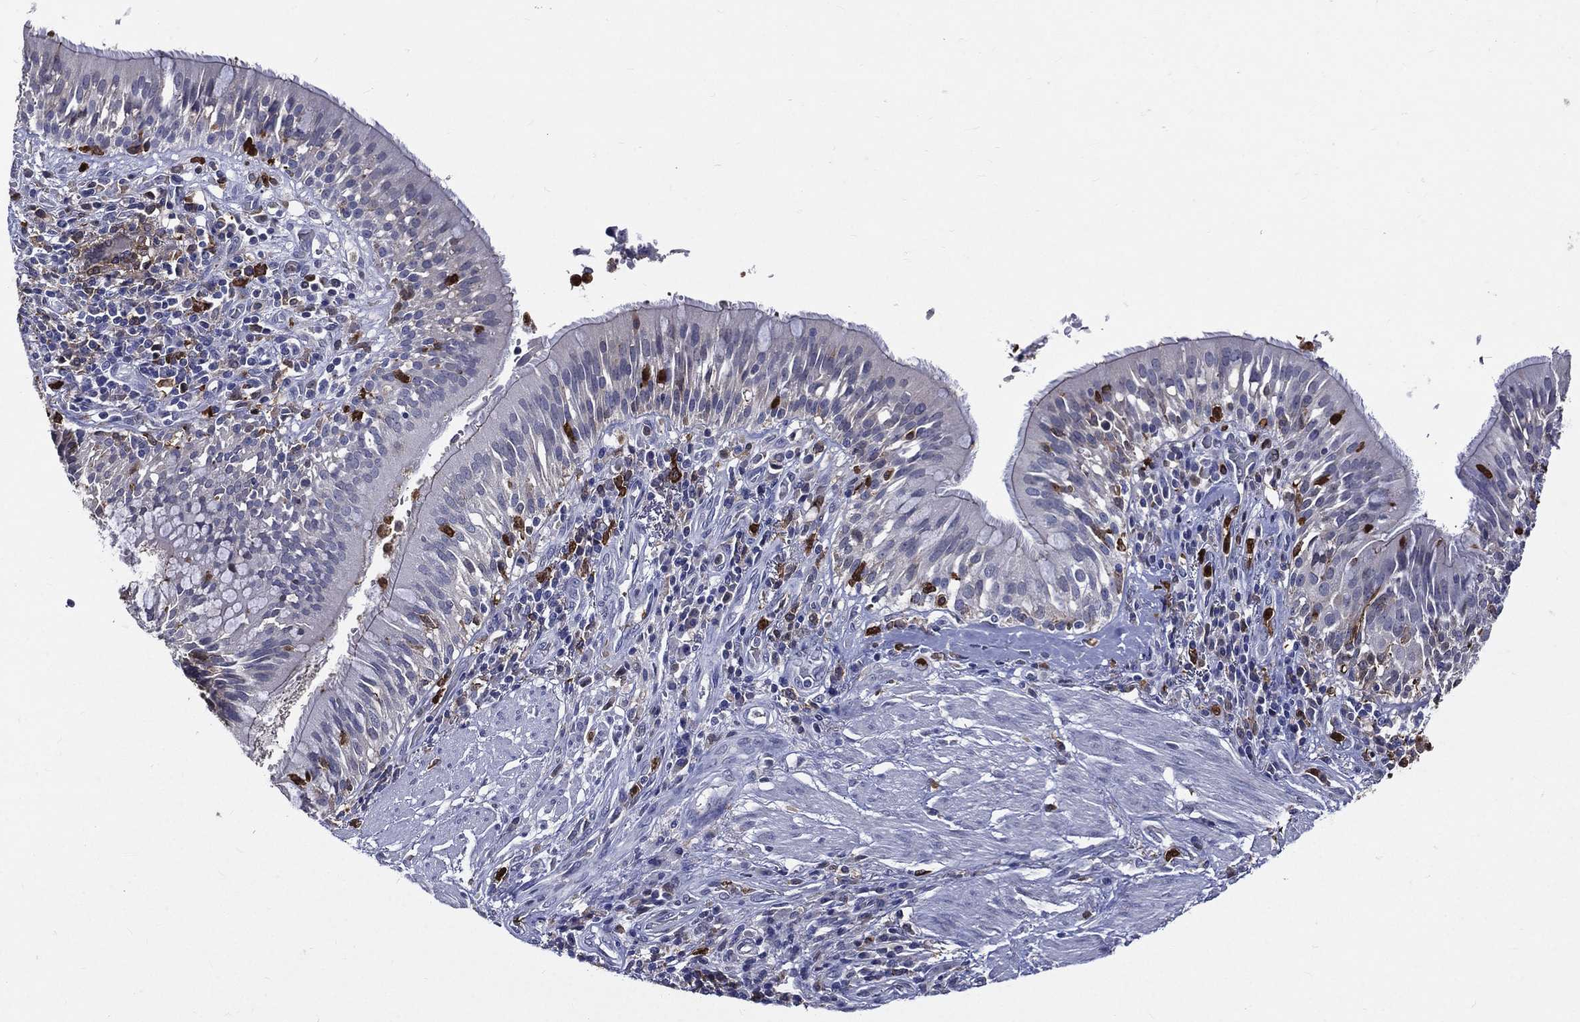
{"staining": {"intensity": "negative", "quantity": "none", "location": "none"}, "tissue": "bronchus", "cell_type": "Respiratory epithelial cells", "image_type": "normal", "snomed": [{"axis": "morphology", "description": "Normal tissue, NOS"}, {"axis": "morphology", "description": "Squamous cell carcinoma, NOS"}, {"axis": "topography", "description": "Bronchus"}, {"axis": "topography", "description": "Lung"}], "caption": "Bronchus was stained to show a protein in brown. There is no significant positivity in respiratory epithelial cells. (Immunohistochemistry, brightfield microscopy, high magnification).", "gene": "GPR171", "patient": {"sex": "male", "age": 64}}